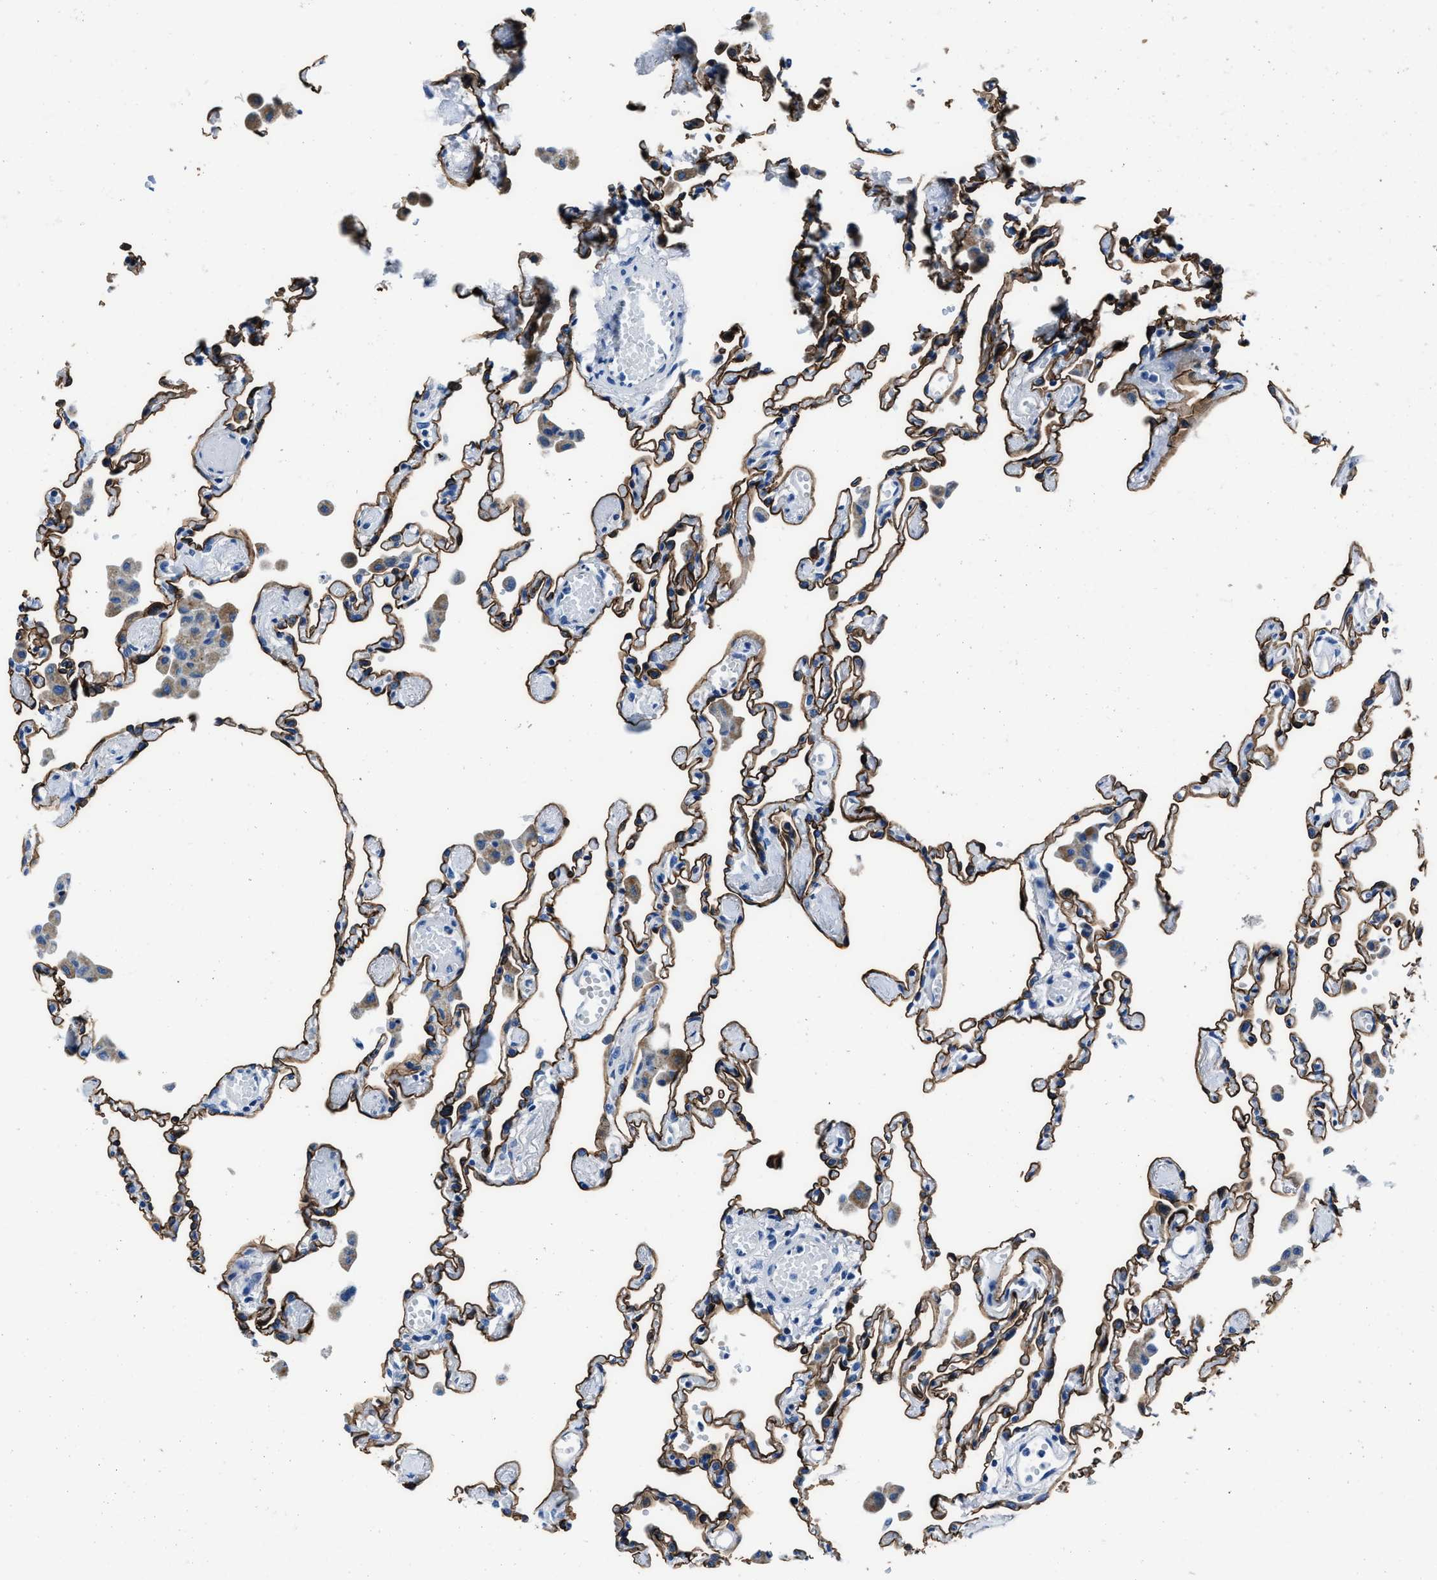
{"staining": {"intensity": "strong", "quantity": ">75%", "location": "cytoplasmic/membranous"}, "tissue": "lung", "cell_type": "Alveolar cells", "image_type": "normal", "snomed": [{"axis": "morphology", "description": "Normal tissue, NOS"}, {"axis": "topography", "description": "Bronchus"}, {"axis": "topography", "description": "Lung"}], "caption": "Alveolar cells reveal high levels of strong cytoplasmic/membranous staining in approximately >75% of cells in normal human lung.", "gene": "LMO7", "patient": {"sex": "female", "age": 49}}